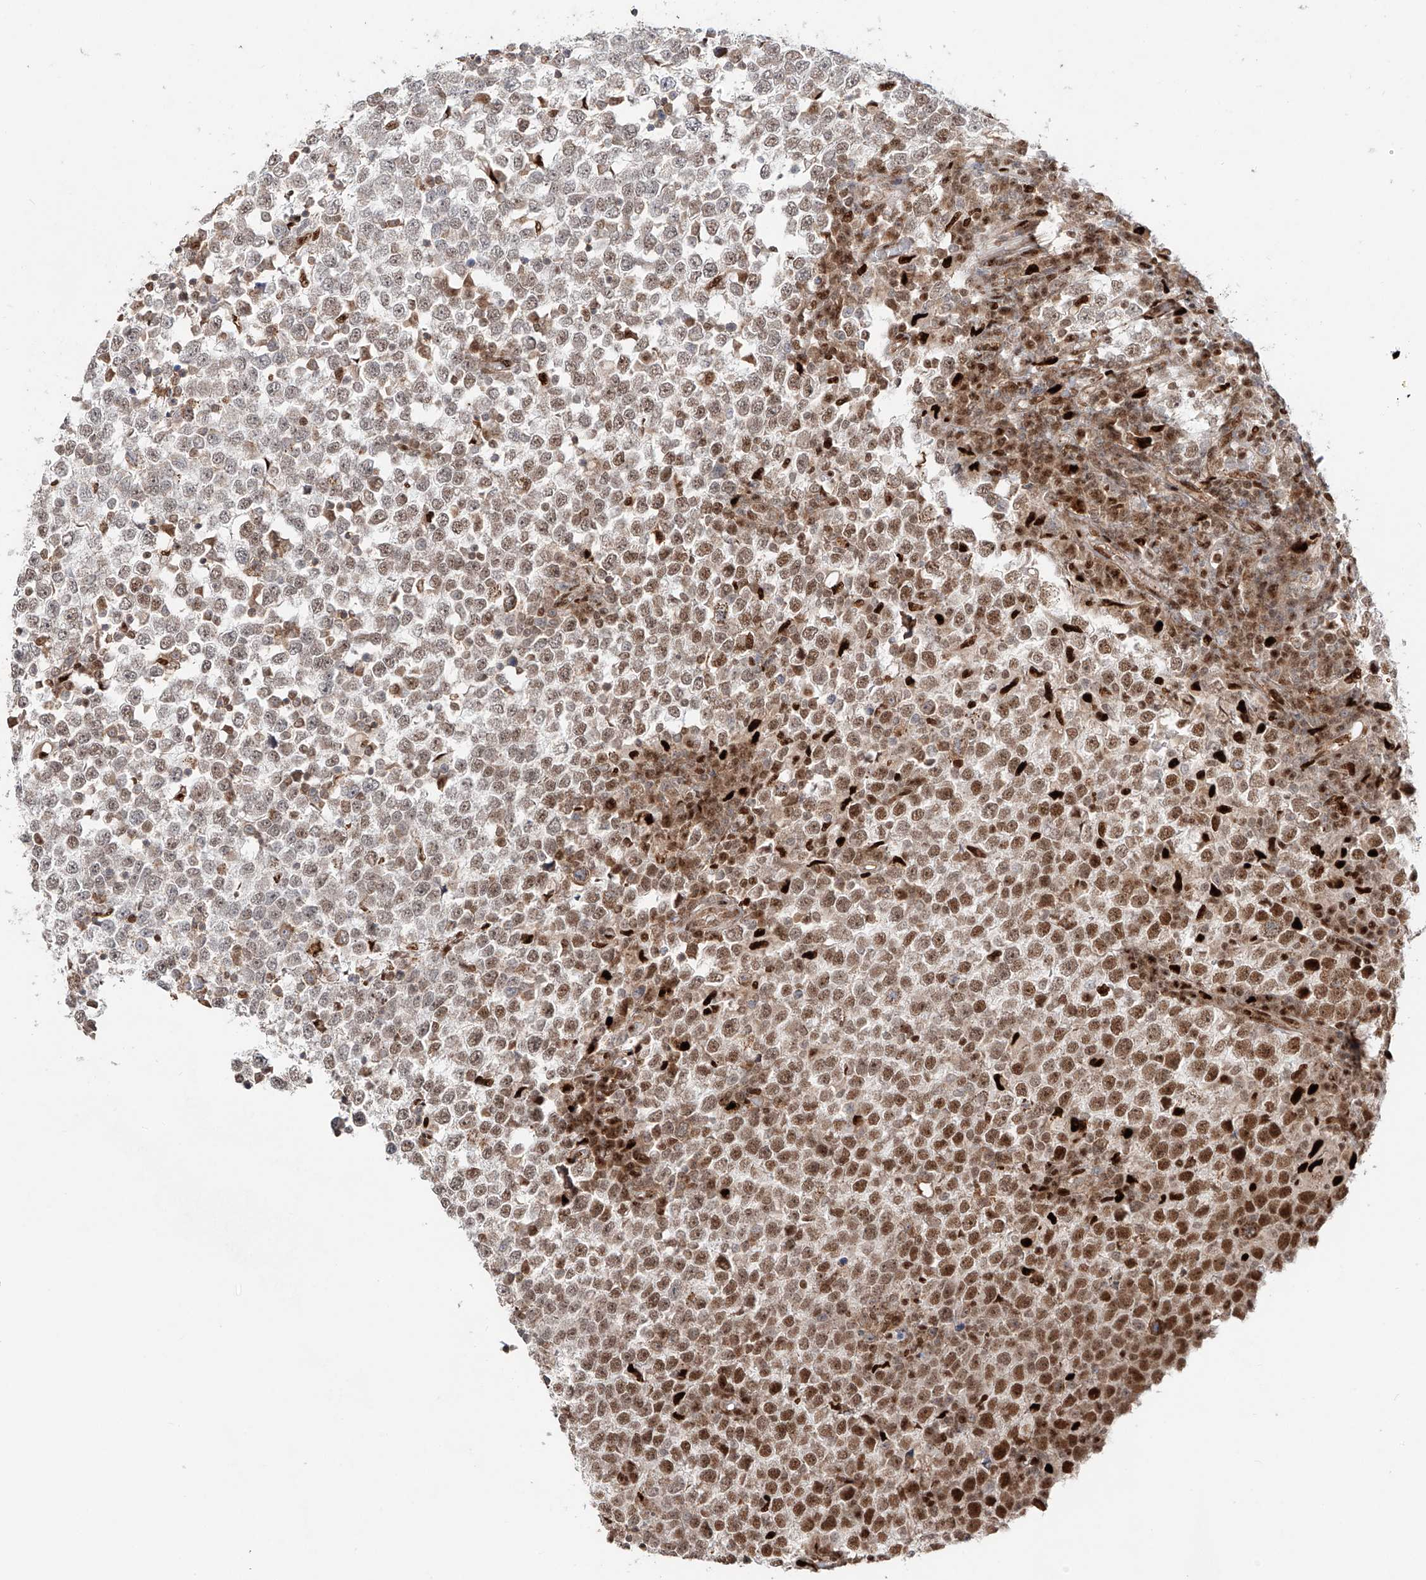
{"staining": {"intensity": "moderate", "quantity": "25%-75%", "location": "nuclear"}, "tissue": "testis cancer", "cell_type": "Tumor cells", "image_type": "cancer", "snomed": [{"axis": "morphology", "description": "Seminoma, NOS"}, {"axis": "topography", "description": "Testis"}], "caption": "Immunohistochemical staining of testis seminoma exhibits medium levels of moderate nuclear protein expression in approximately 25%-75% of tumor cells.", "gene": "DZIP1L", "patient": {"sex": "male", "age": 65}}